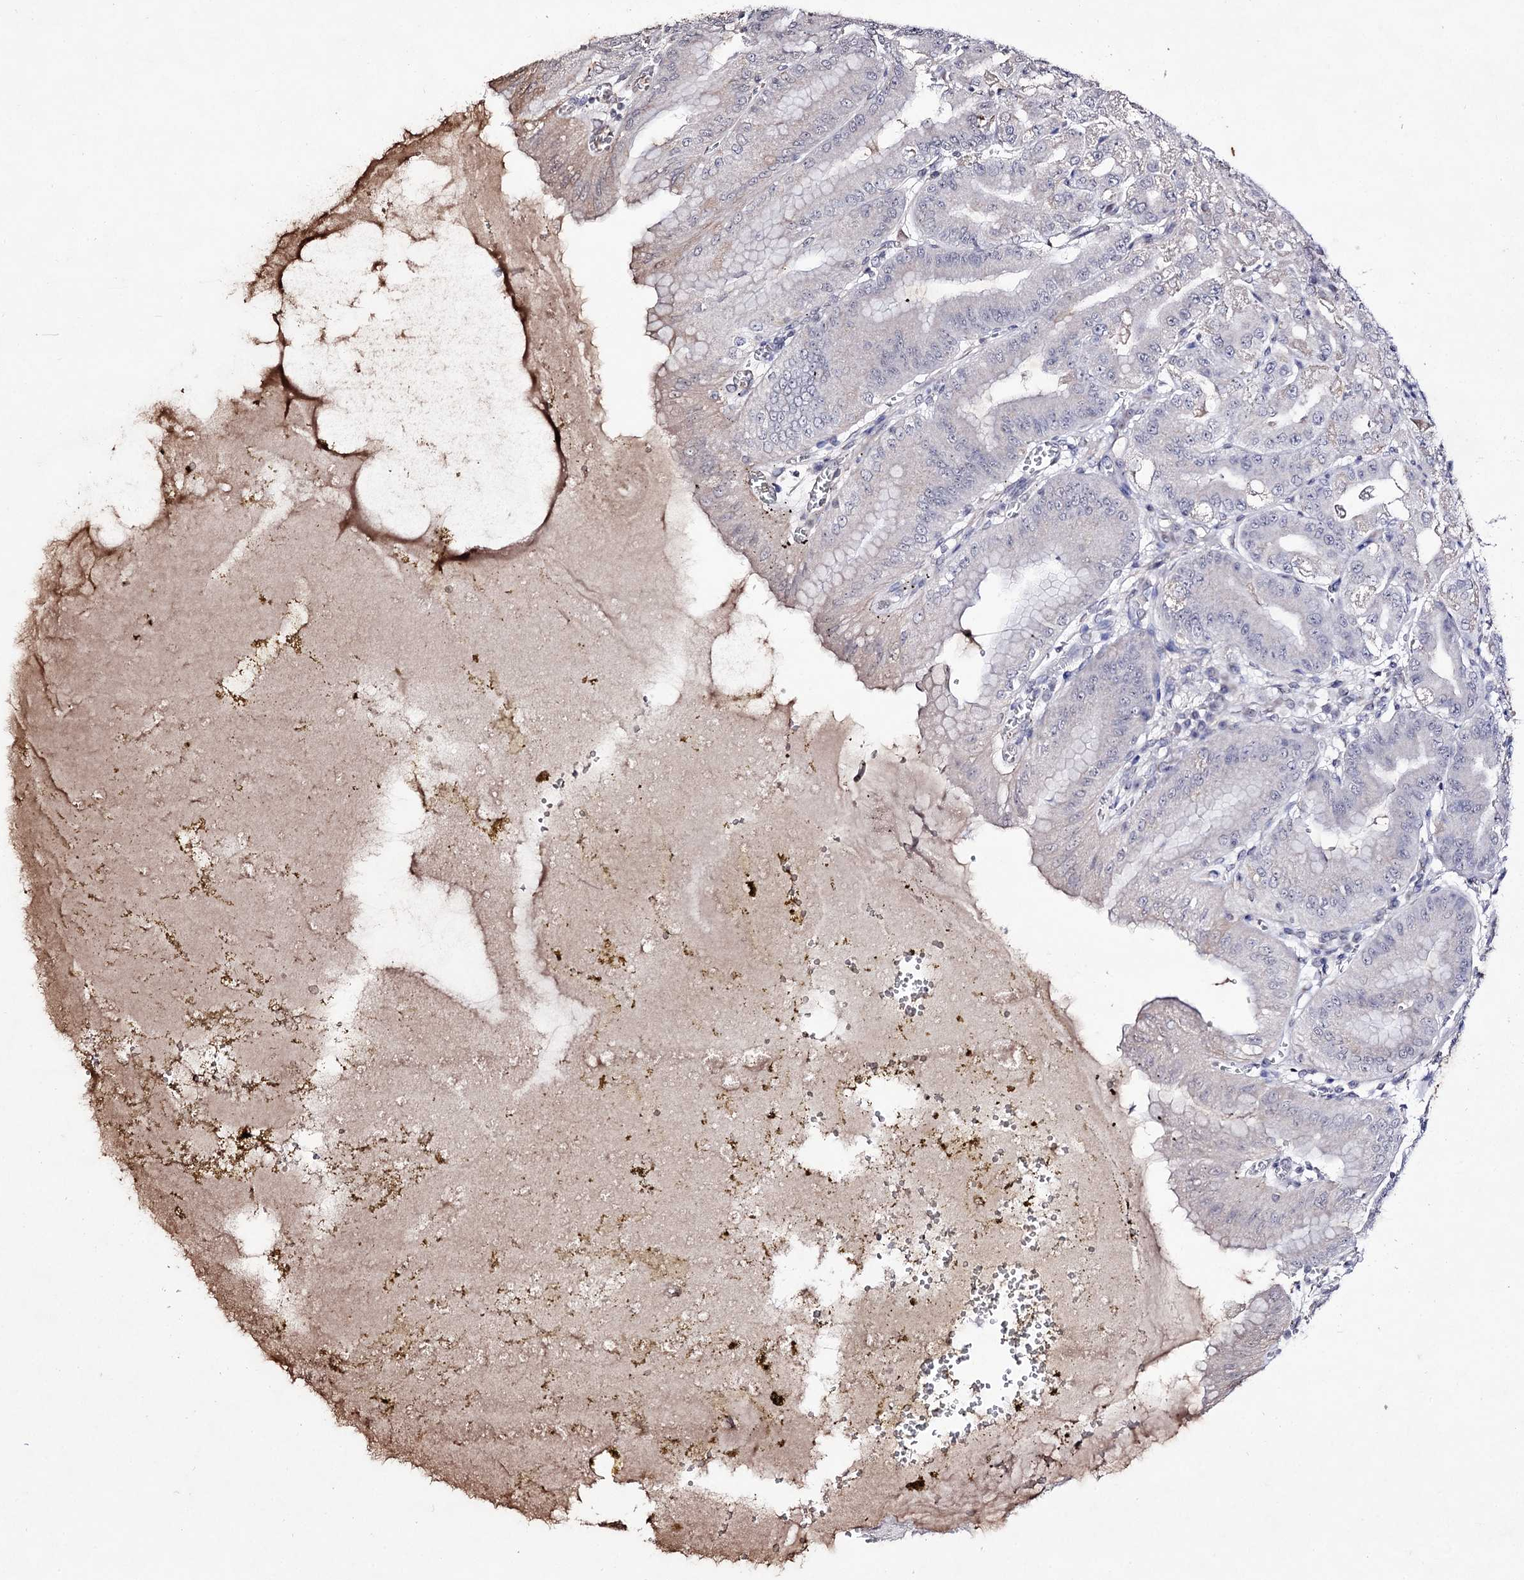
{"staining": {"intensity": "weak", "quantity": "25%-75%", "location": "cytoplasmic/membranous"}, "tissue": "stomach", "cell_type": "Glandular cells", "image_type": "normal", "snomed": [{"axis": "morphology", "description": "Normal tissue, NOS"}, {"axis": "topography", "description": "Stomach, upper"}, {"axis": "topography", "description": "Stomach, lower"}], "caption": "Immunohistochemistry of unremarkable stomach reveals low levels of weak cytoplasmic/membranous positivity in approximately 25%-75% of glandular cells.", "gene": "PLIN1", "patient": {"sex": "male", "age": 71}}